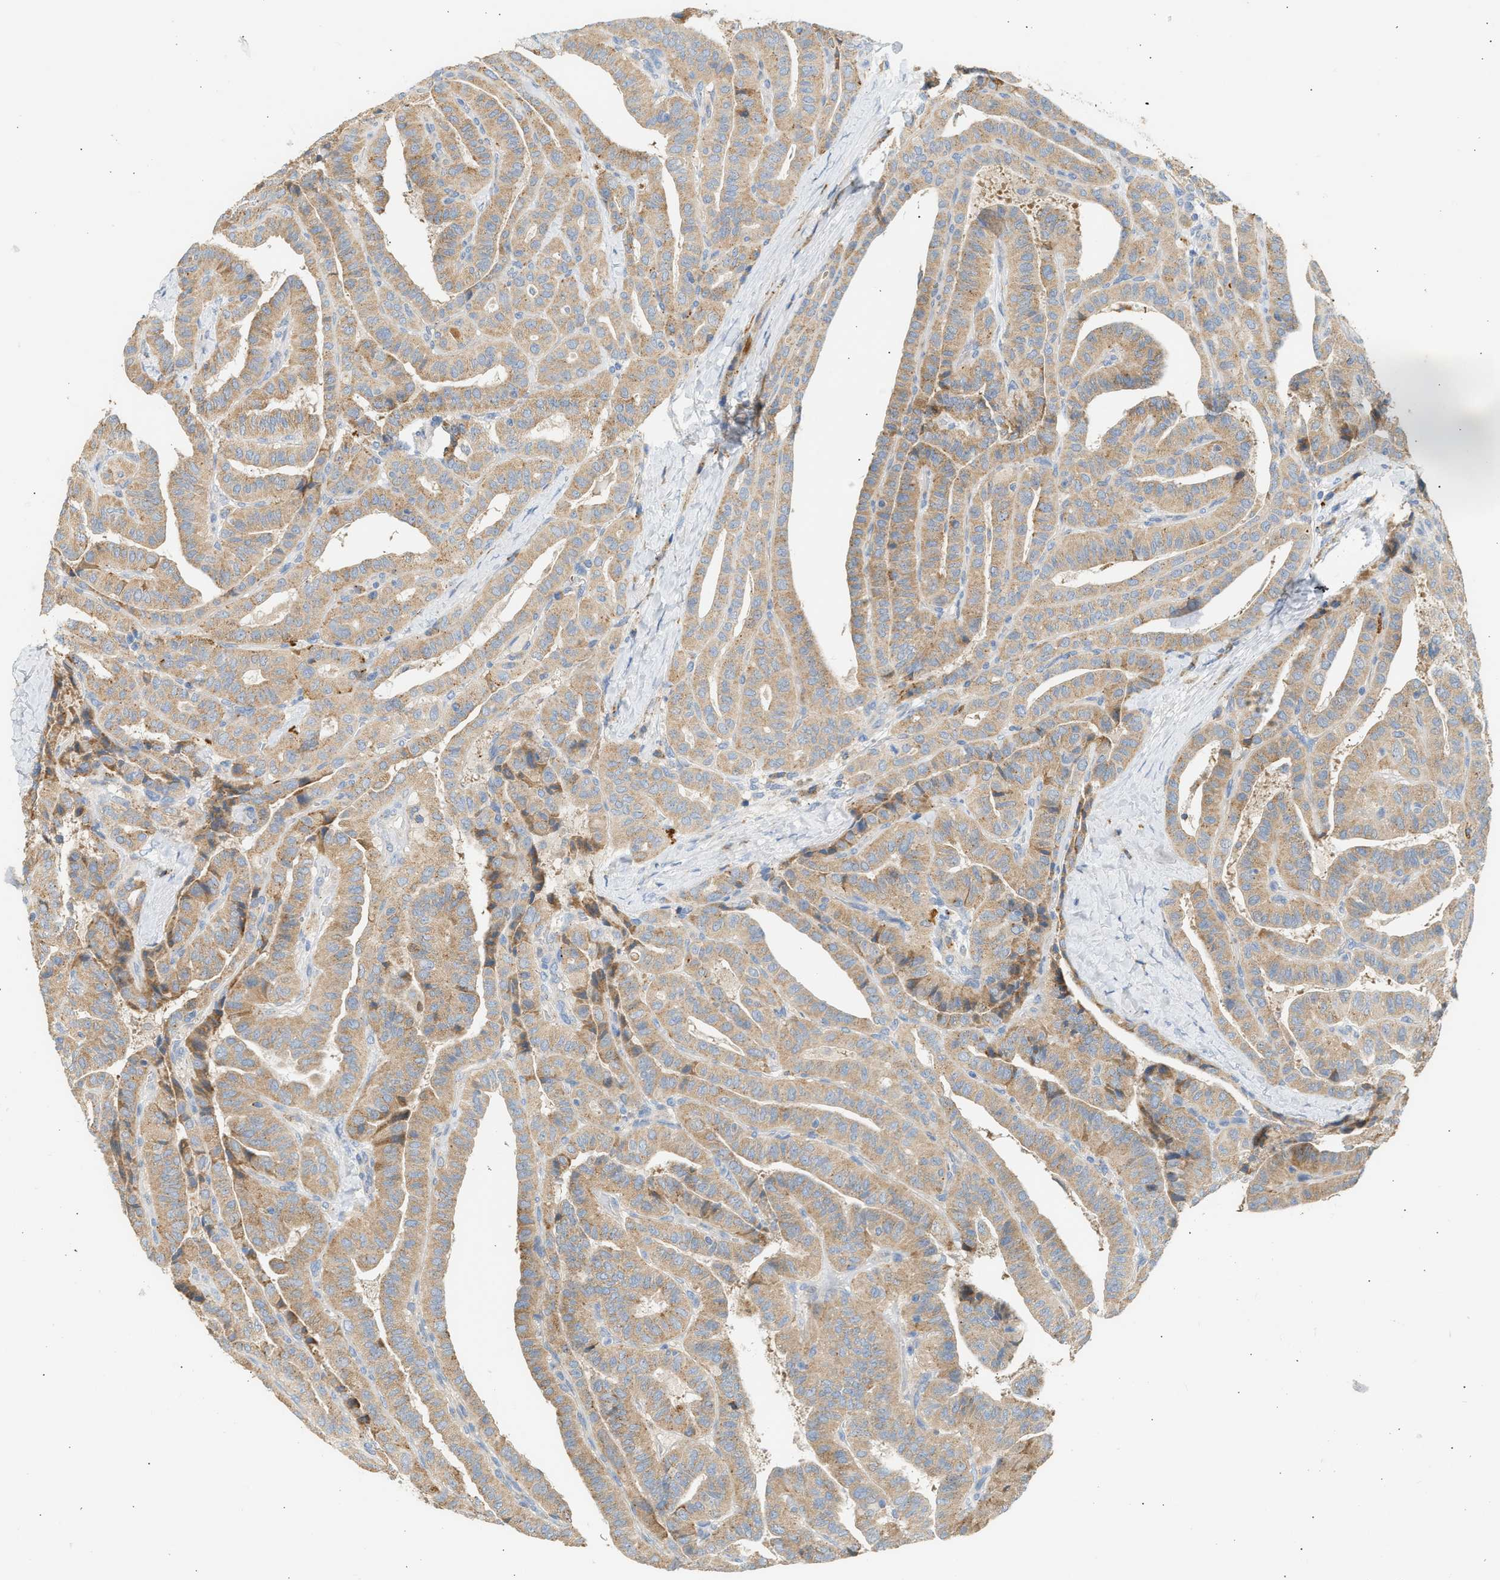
{"staining": {"intensity": "weak", "quantity": ">75%", "location": "cytoplasmic/membranous"}, "tissue": "thyroid cancer", "cell_type": "Tumor cells", "image_type": "cancer", "snomed": [{"axis": "morphology", "description": "Papillary adenocarcinoma, NOS"}, {"axis": "topography", "description": "Thyroid gland"}], "caption": "This photomicrograph shows thyroid cancer (papillary adenocarcinoma) stained with immunohistochemistry (IHC) to label a protein in brown. The cytoplasmic/membranous of tumor cells show weak positivity for the protein. Nuclei are counter-stained blue.", "gene": "ENTHD1", "patient": {"sex": "male", "age": 77}}